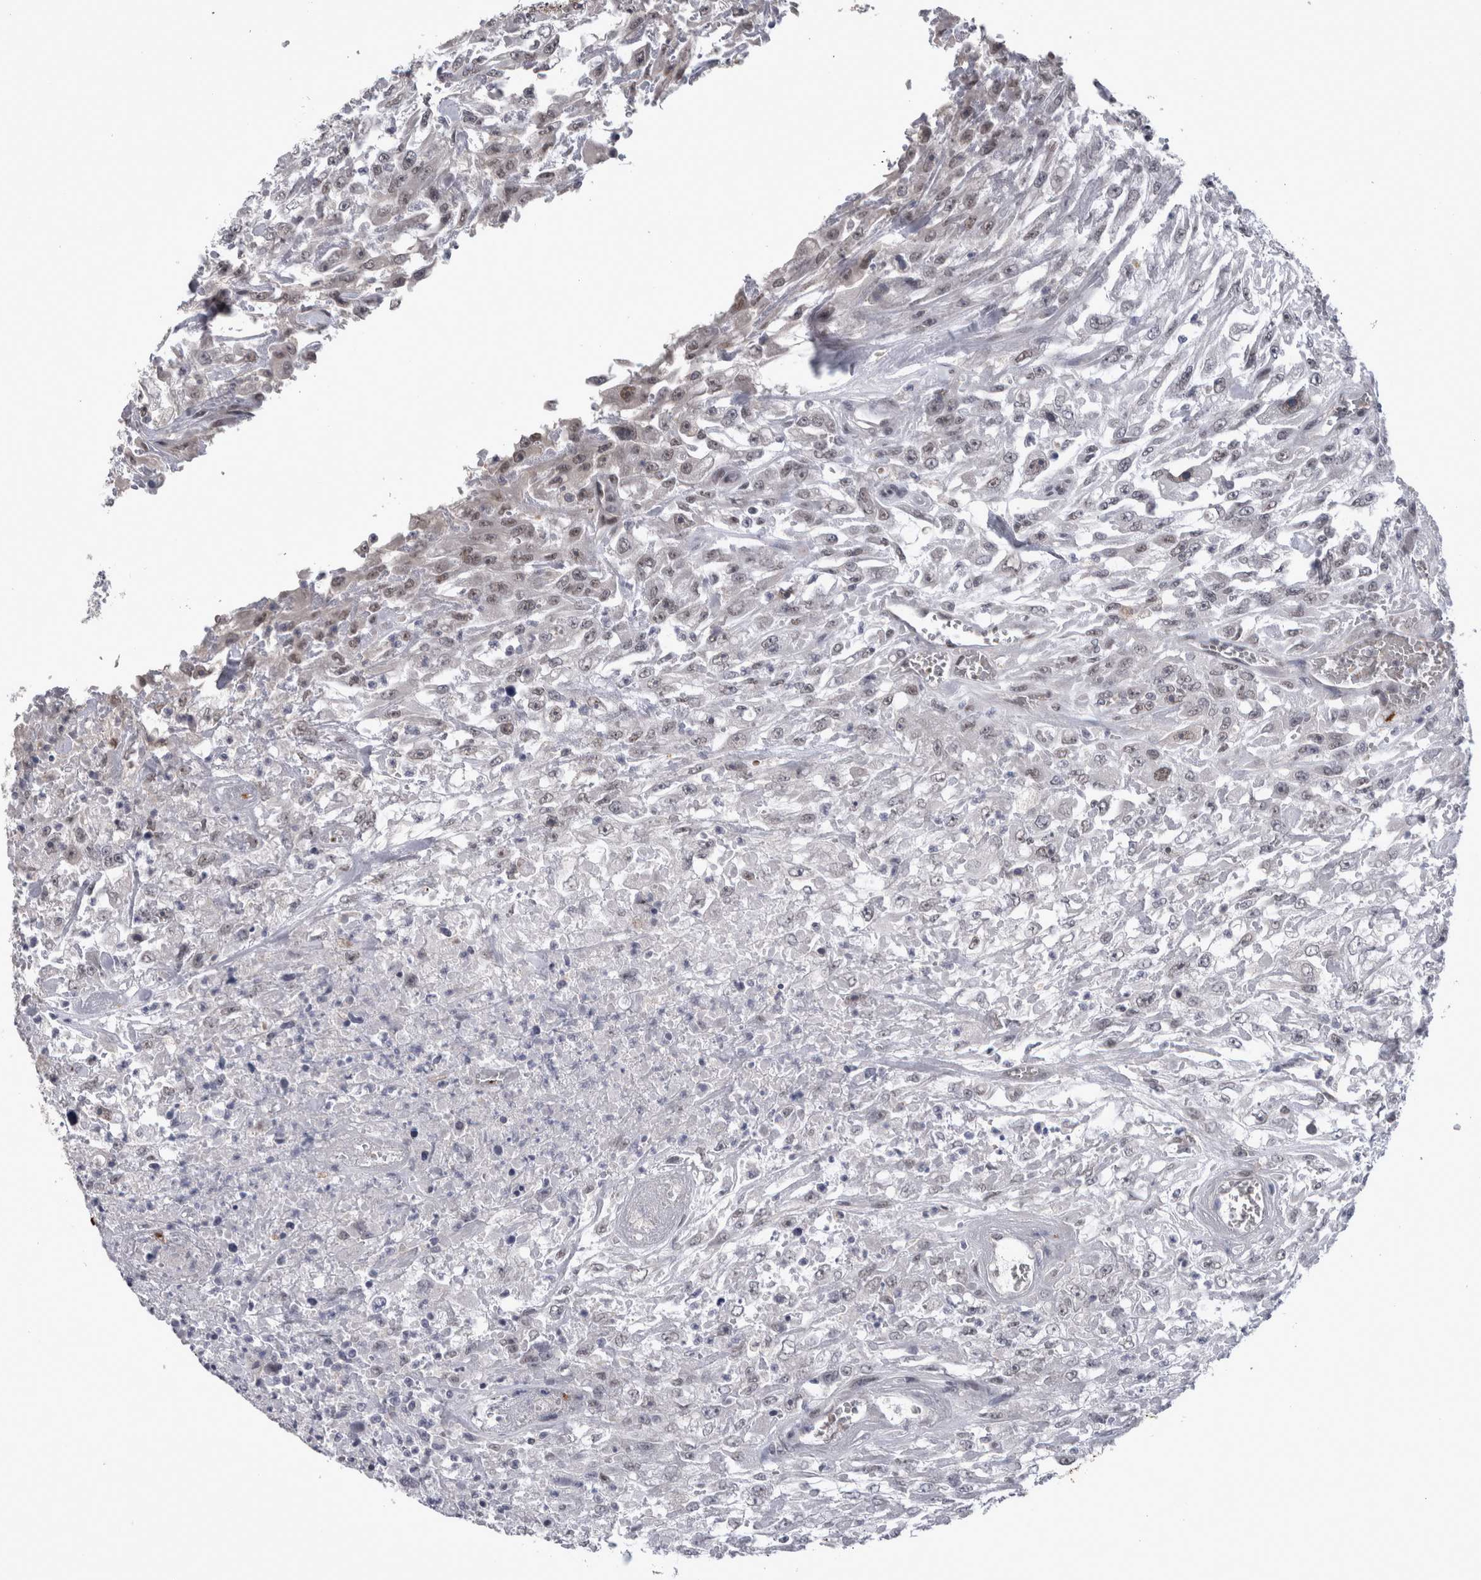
{"staining": {"intensity": "weak", "quantity": "<25%", "location": "nuclear"}, "tissue": "urothelial cancer", "cell_type": "Tumor cells", "image_type": "cancer", "snomed": [{"axis": "morphology", "description": "Urothelial carcinoma, High grade"}, {"axis": "topography", "description": "Urinary bladder"}], "caption": "An immunohistochemistry image of high-grade urothelial carcinoma is shown. There is no staining in tumor cells of high-grade urothelial carcinoma.", "gene": "PEBP4", "patient": {"sex": "male", "age": 46}}